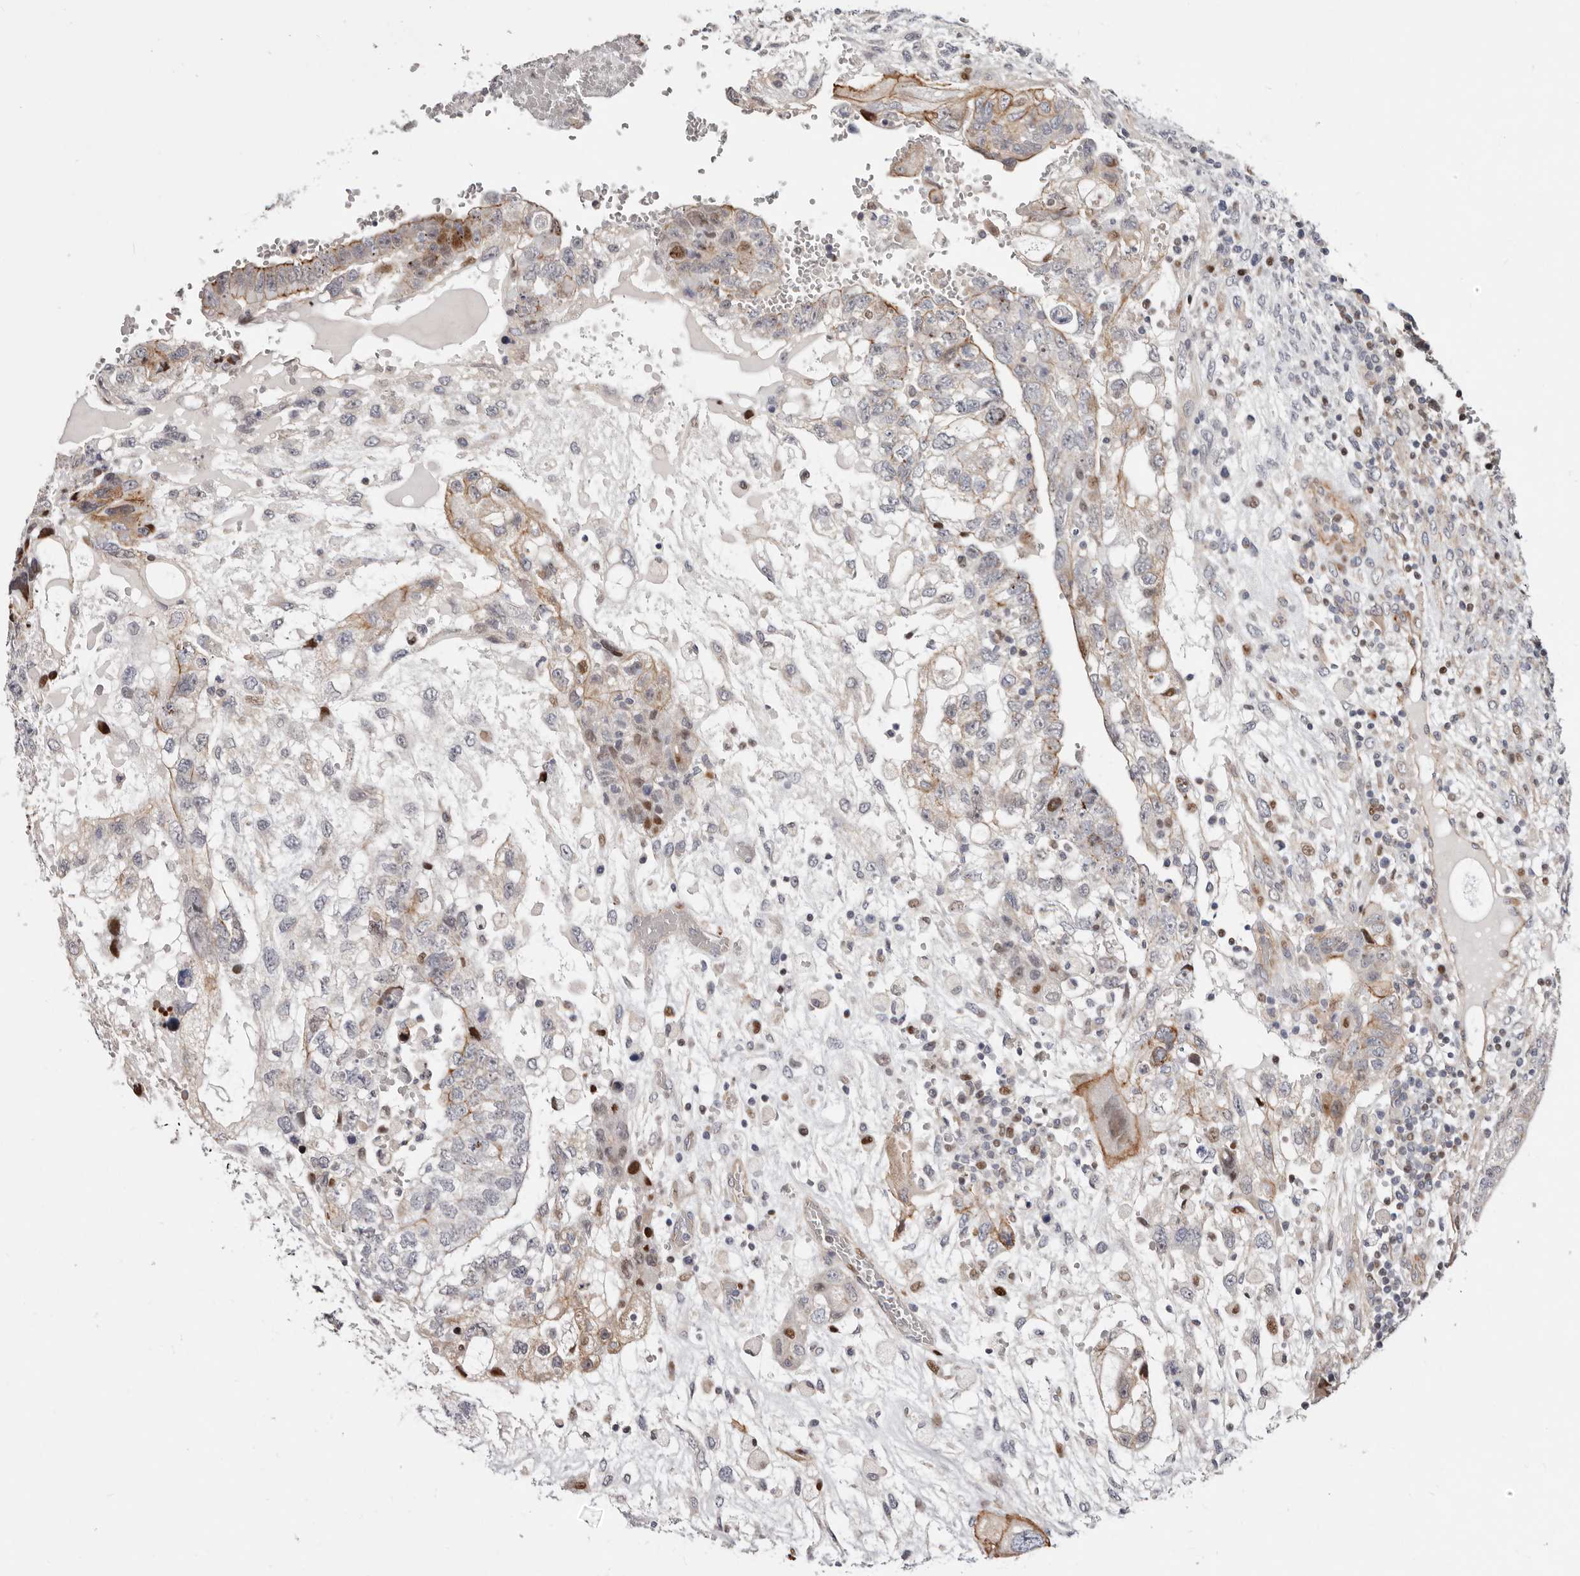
{"staining": {"intensity": "weak", "quantity": "25%-75%", "location": "cytoplasmic/membranous,nuclear"}, "tissue": "testis cancer", "cell_type": "Tumor cells", "image_type": "cancer", "snomed": [{"axis": "morphology", "description": "Carcinoma, Embryonal, NOS"}, {"axis": "topography", "description": "Testis"}], "caption": "Weak cytoplasmic/membranous and nuclear positivity is seen in approximately 25%-75% of tumor cells in testis embryonal carcinoma.", "gene": "EPHX3", "patient": {"sex": "male", "age": 36}}